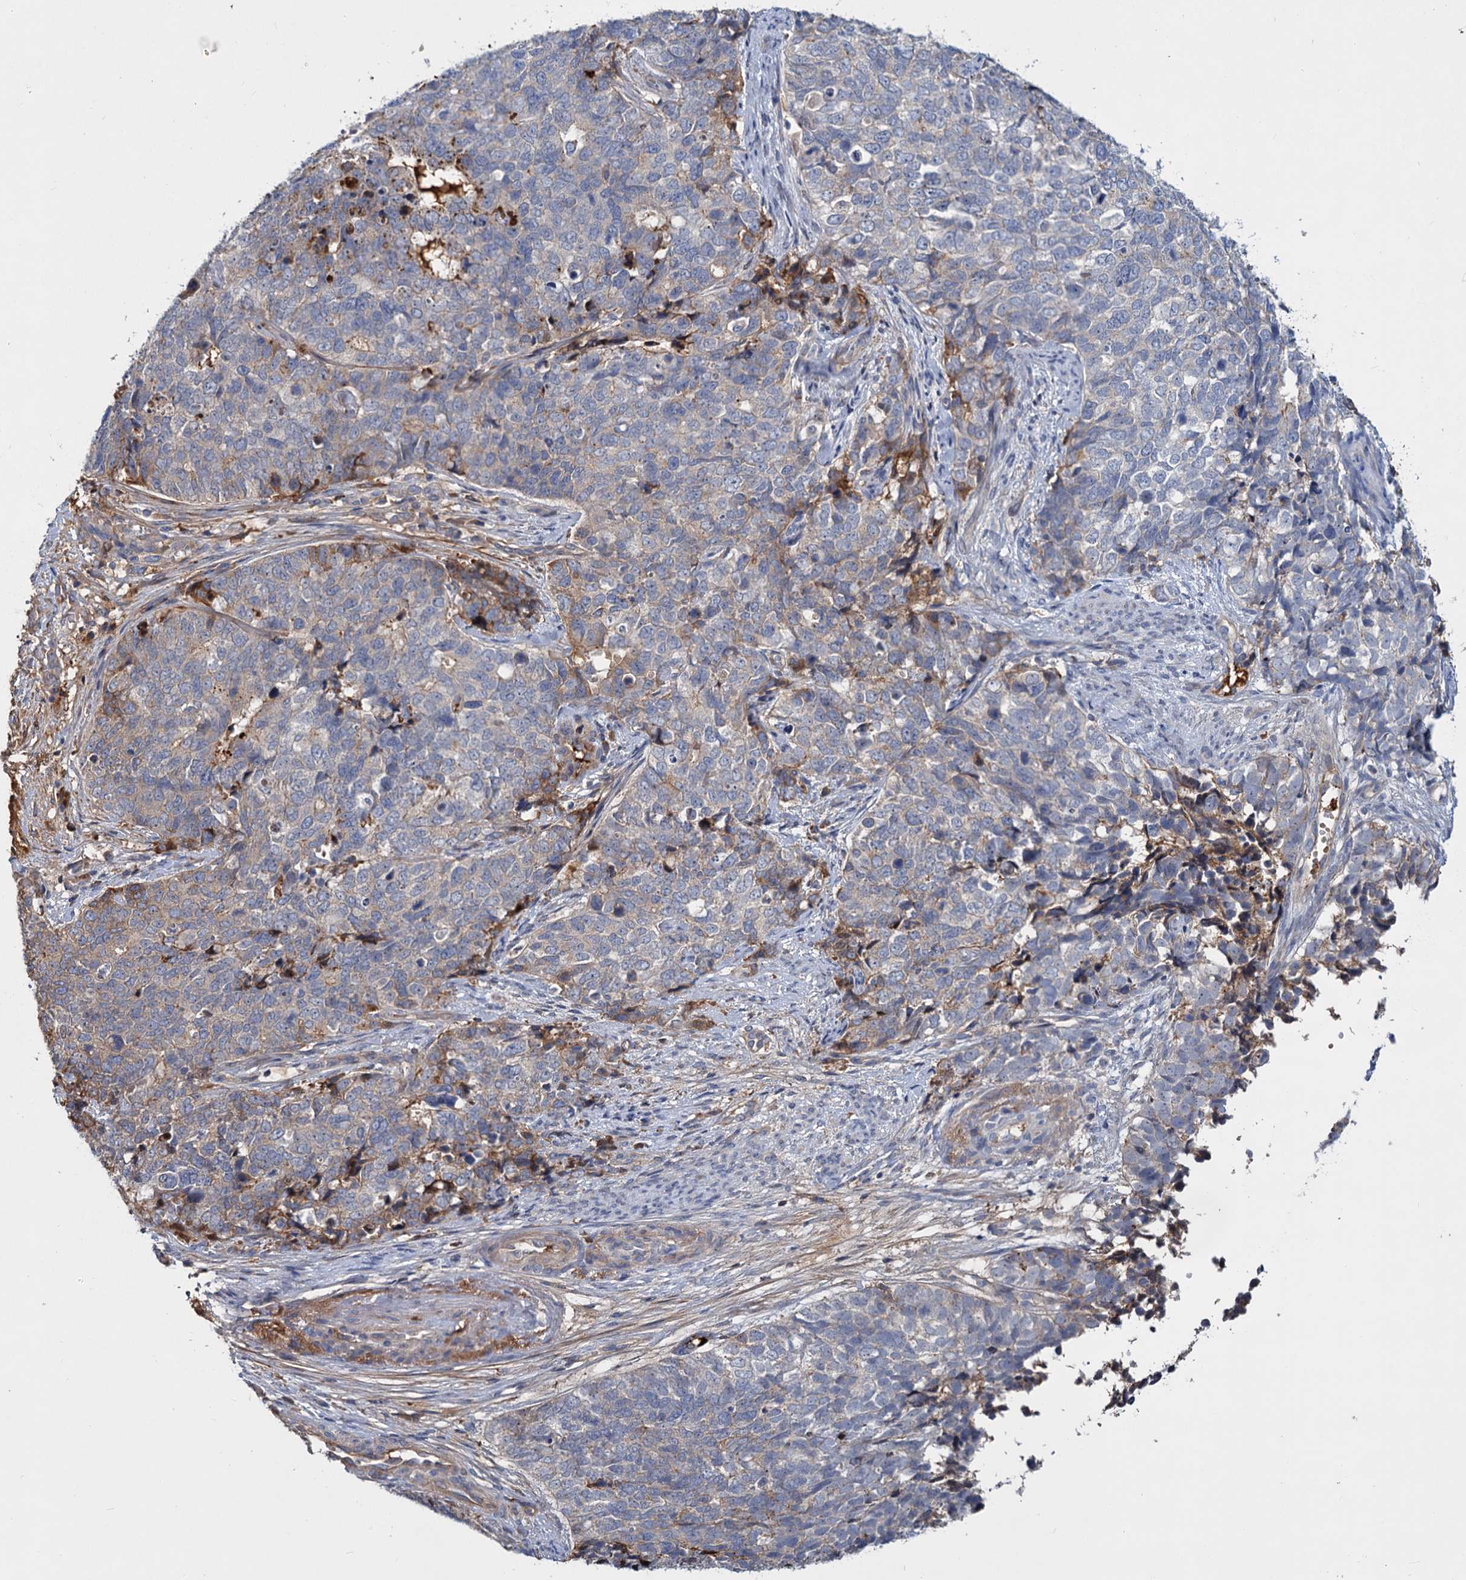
{"staining": {"intensity": "moderate", "quantity": "<25%", "location": "cytoplasmic/membranous"}, "tissue": "cervical cancer", "cell_type": "Tumor cells", "image_type": "cancer", "snomed": [{"axis": "morphology", "description": "Squamous cell carcinoma, NOS"}, {"axis": "topography", "description": "Cervix"}], "caption": "Cervical cancer (squamous cell carcinoma) stained with IHC exhibits moderate cytoplasmic/membranous staining in about <25% of tumor cells.", "gene": "CHRD", "patient": {"sex": "female", "age": 63}}